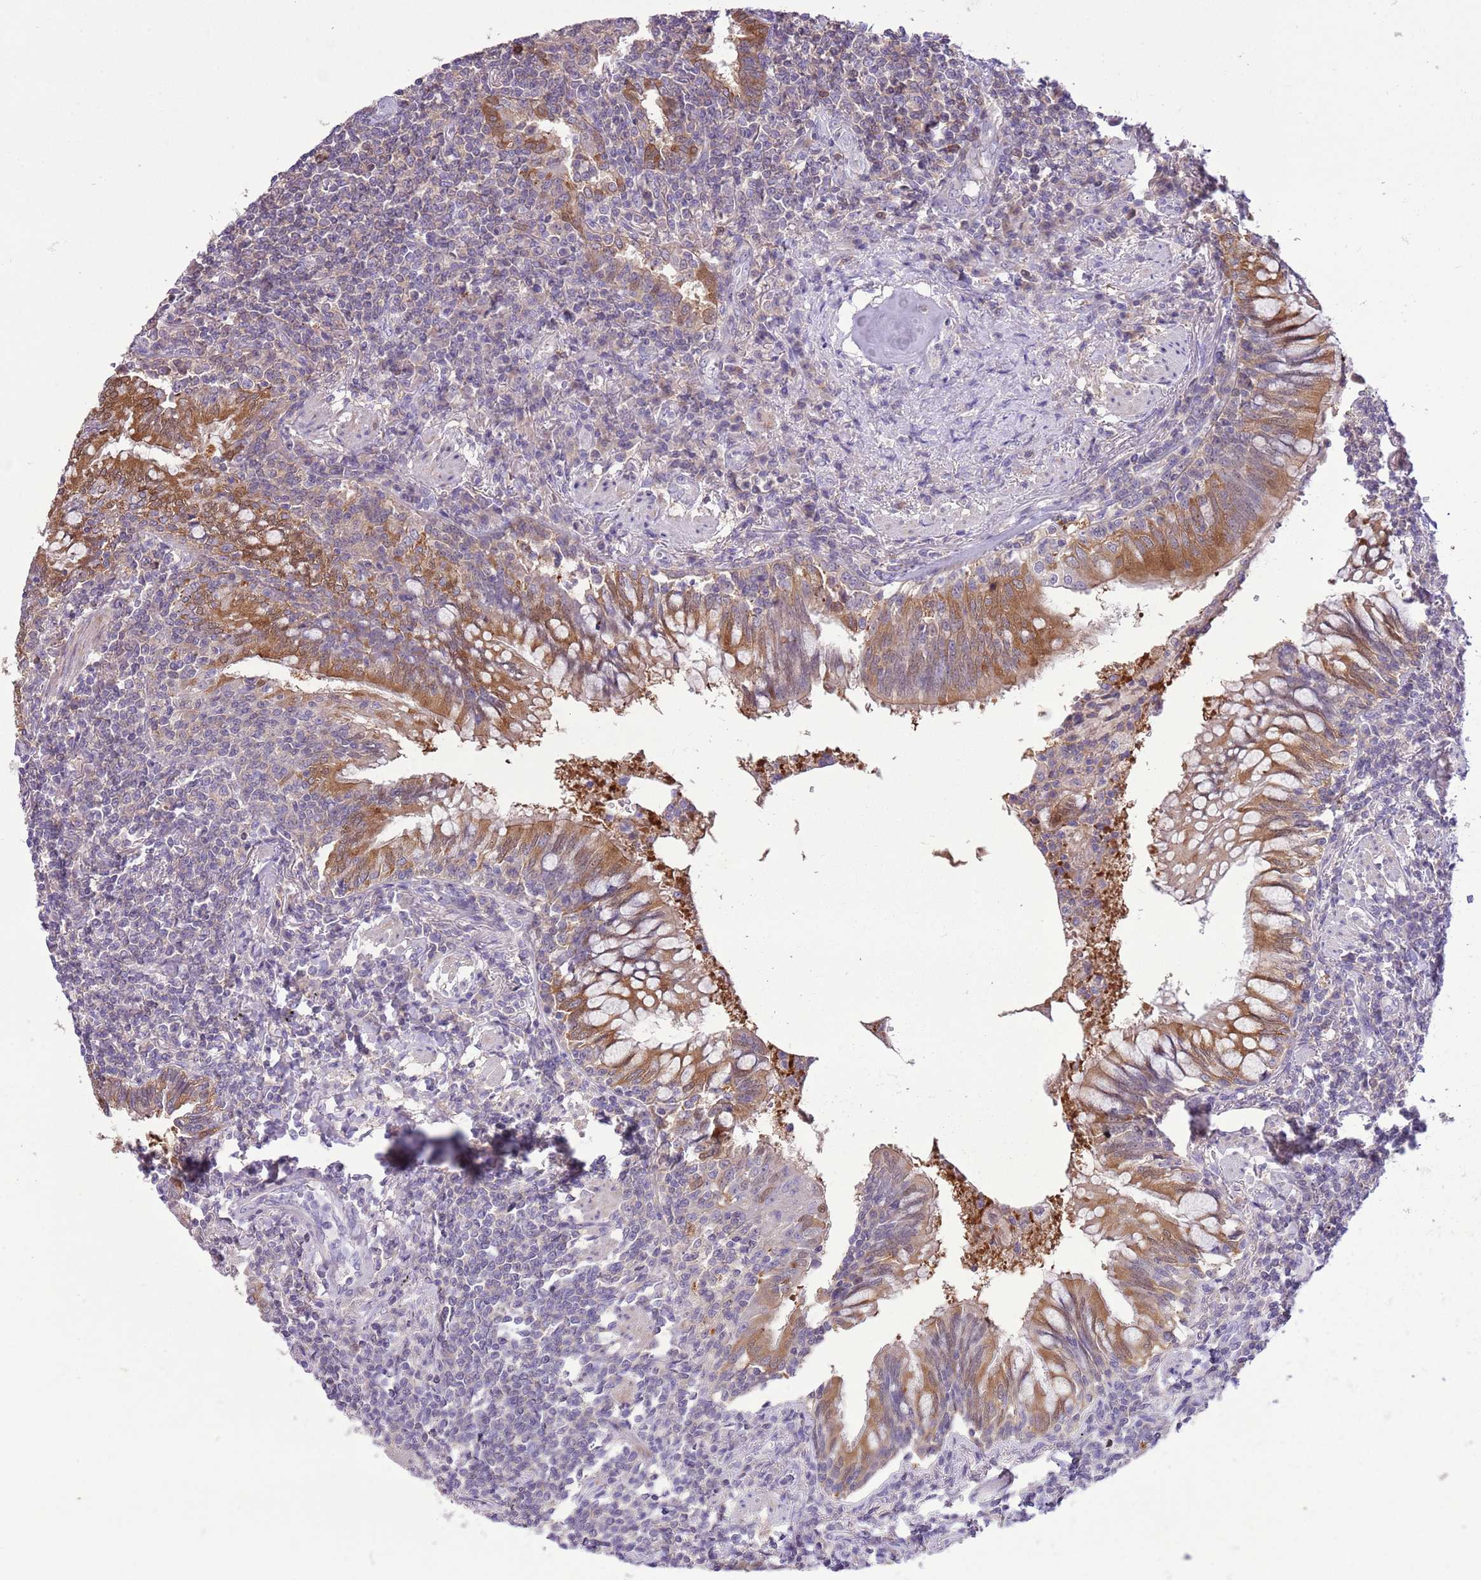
{"staining": {"intensity": "negative", "quantity": "none", "location": "none"}, "tissue": "lymphoma", "cell_type": "Tumor cells", "image_type": "cancer", "snomed": [{"axis": "morphology", "description": "Malignant lymphoma, non-Hodgkin's type, Low grade"}, {"axis": "topography", "description": "Lung"}], "caption": "IHC of human lymphoma displays no expression in tumor cells. (Stains: DAB IHC with hematoxylin counter stain, Microscopy: brightfield microscopy at high magnification).", "gene": "PRR32", "patient": {"sex": "female", "age": 71}}